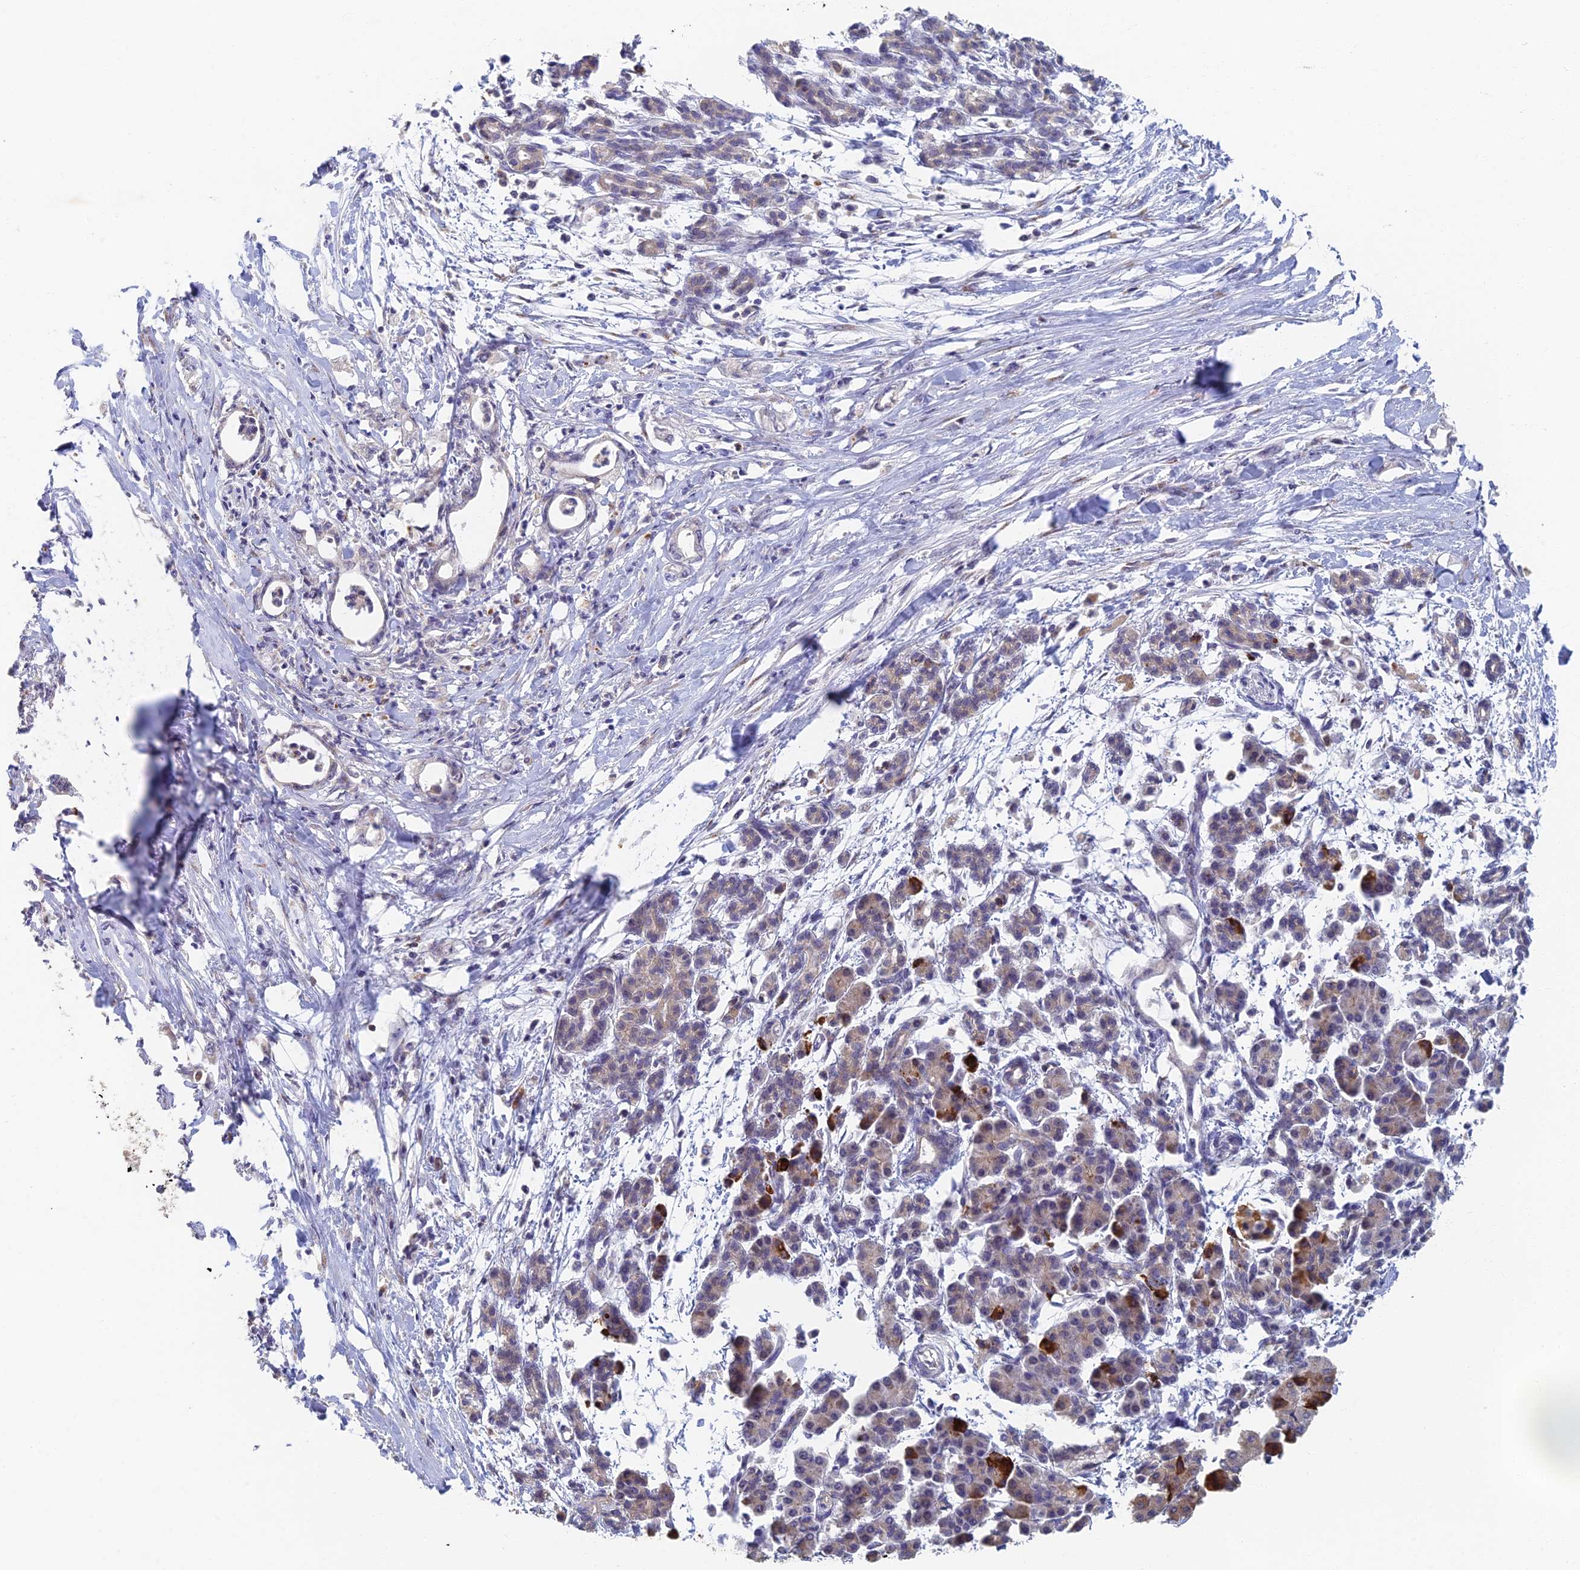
{"staining": {"intensity": "negative", "quantity": "none", "location": "none"}, "tissue": "pancreatic cancer", "cell_type": "Tumor cells", "image_type": "cancer", "snomed": [{"axis": "morphology", "description": "Adenocarcinoma, NOS"}, {"axis": "topography", "description": "Pancreas"}], "caption": "A photomicrograph of pancreatic adenocarcinoma stained for a protein demonstrates no brown staining in tumor cells. (DAB (3,3'-diaminobenzidine) immunohistochemistry (IHC), high magnification).", "gene": "GPATCH1", "patient": {"sex": "female", "age": 55}}